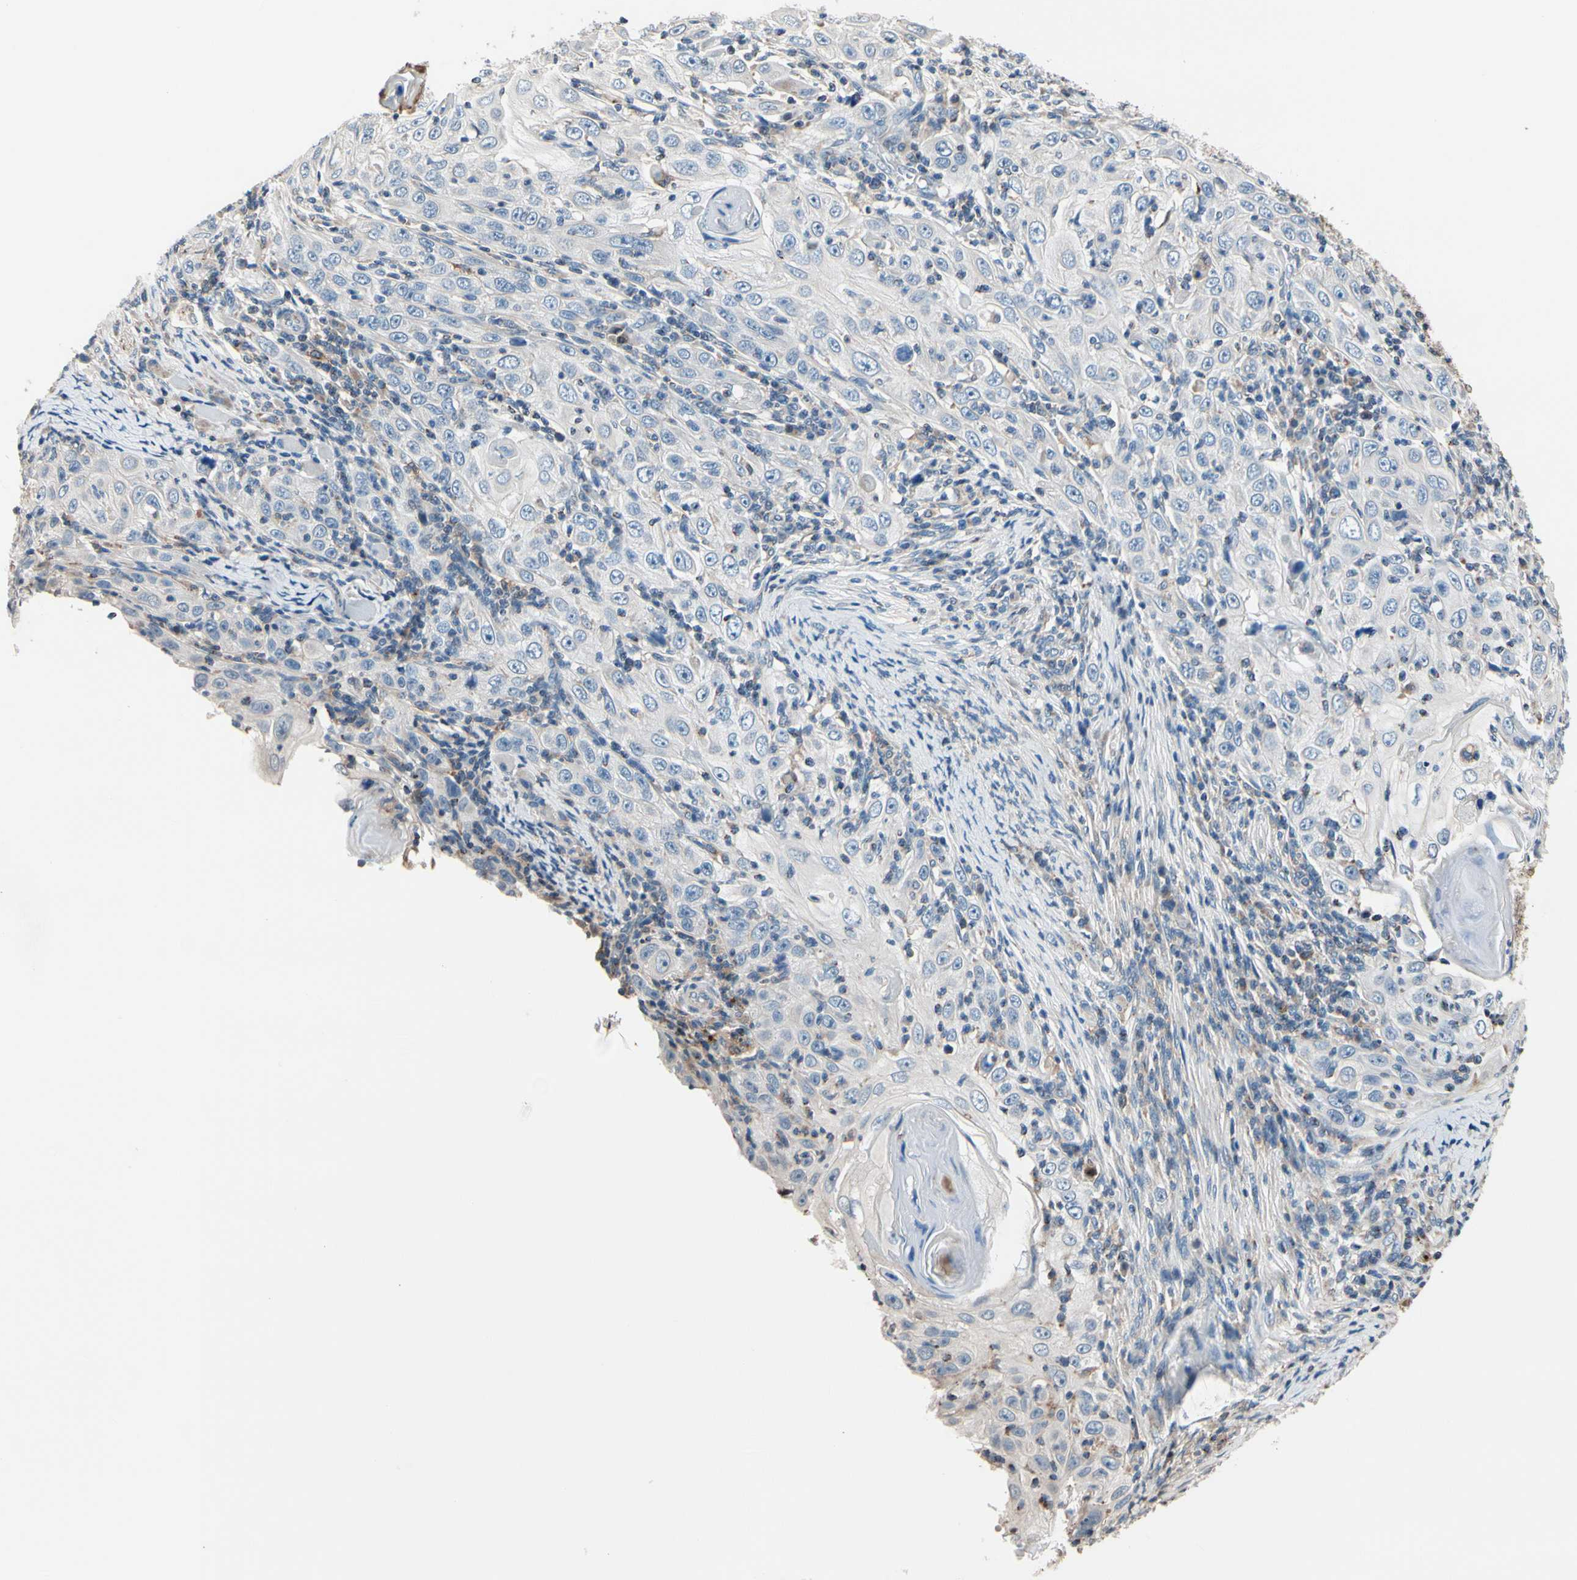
{"staining": {"intensity": "negative", "quantity": "none", "location": "none"}, "tissue": "skin cancer", "cell_type": "Tumor cells", "image_type": "cancer", "snomed": [{"axis": "morphology", "description": "Squamous cell carcinoma, NOS"}, {"axis": "topography", "description": "Skin"}], "caption": "Tumor cells show no significant positivity in skin squamous cell carcinoma. (DAB (3,3'-diaminobenzidine) immunohistochemistry, high magnification).", "gene": "TMEM176A", "patient": {"sex": "female", "age": 88}}